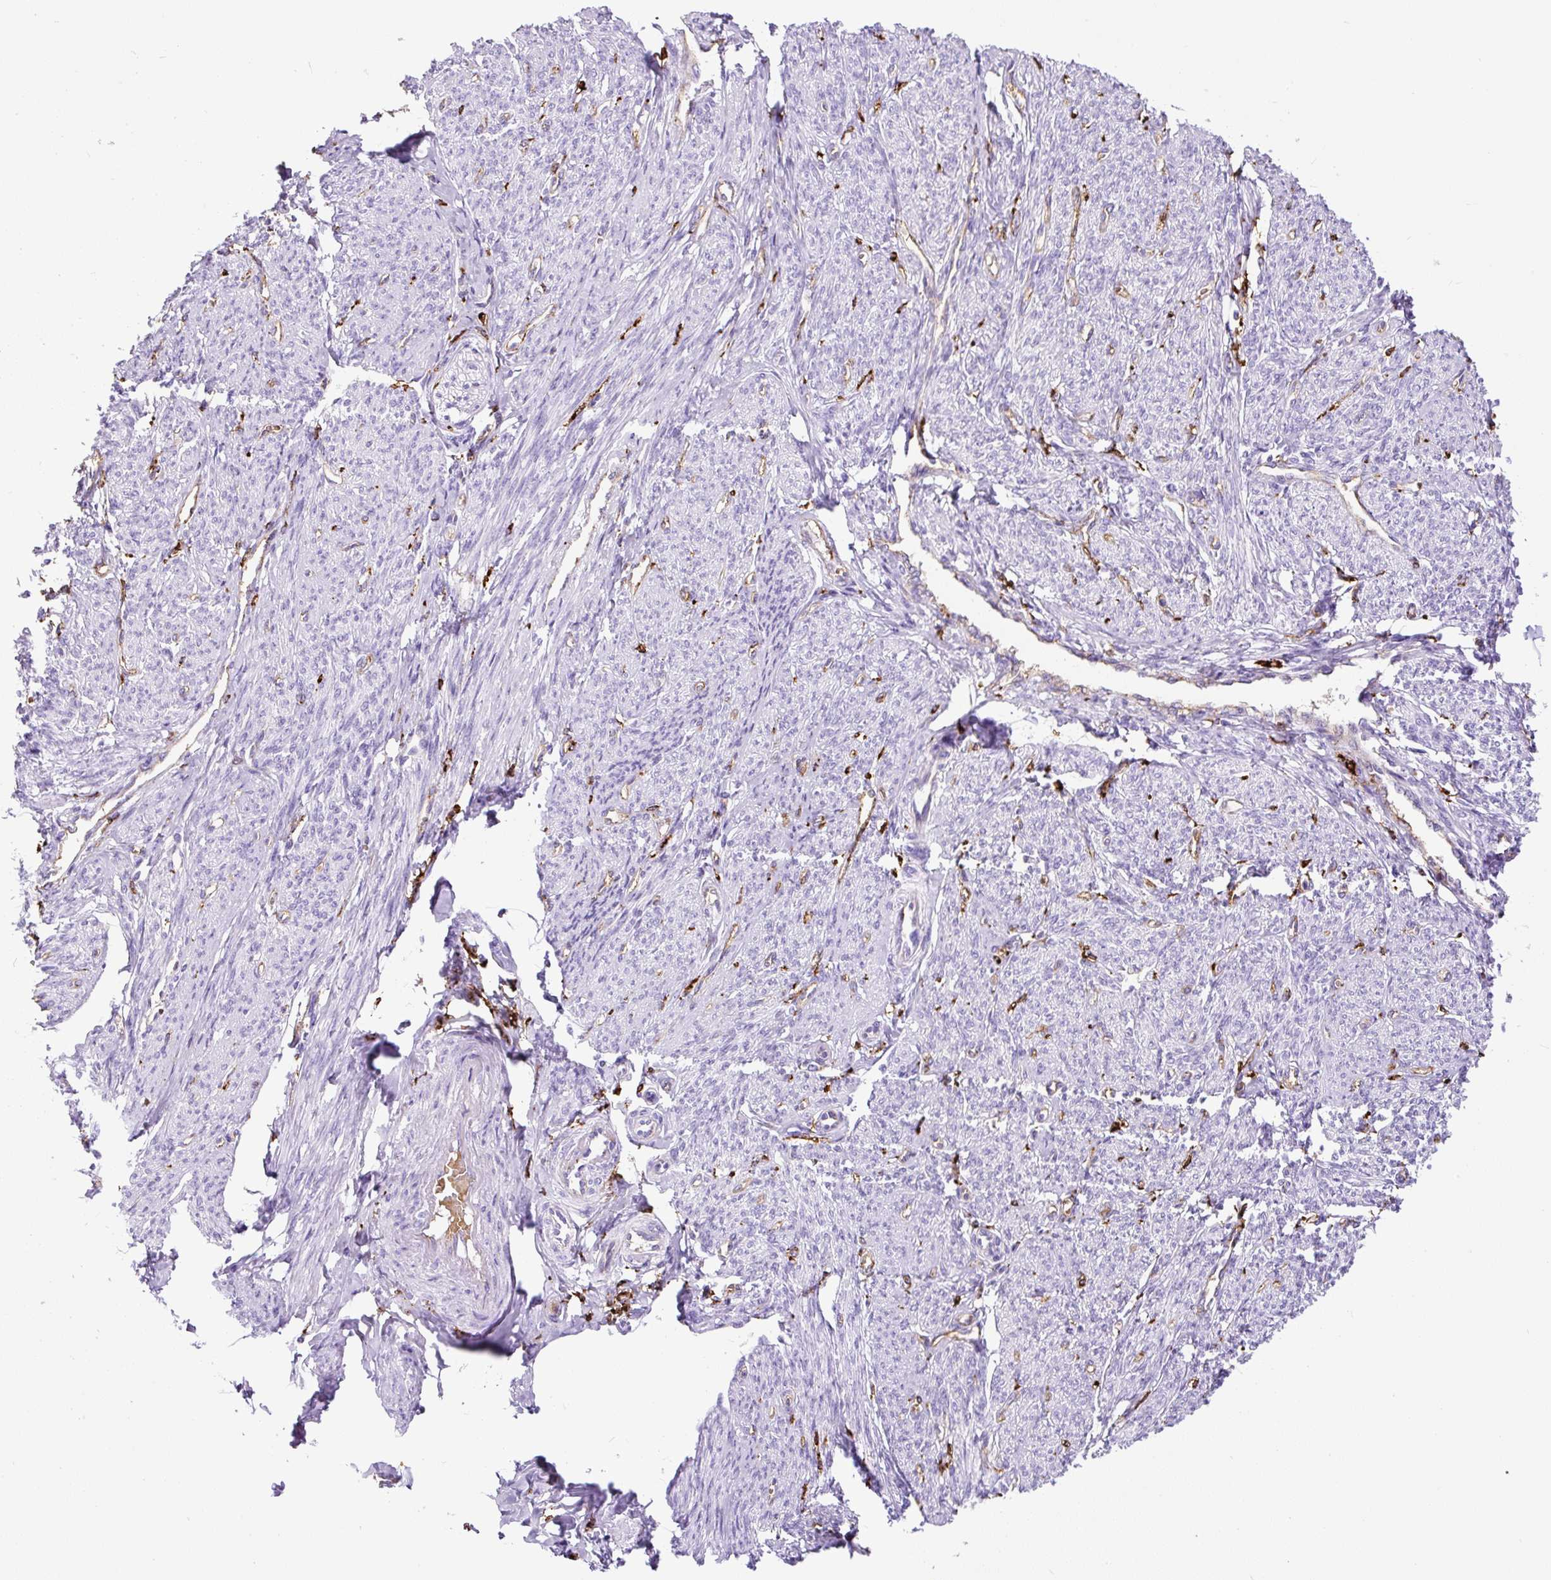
{"staining": {"intensity": "negative", "quantity": "none", "location": "none"}, "tissue": "smooth muscle", "cell_type": "Smooth muscle cells", "image_type": "normal", "snomed": [{"axis": "morphology", "description": "Normal tissue, NOS"}, {"axis": "topography", "description": "Smooth muscle"}], "caption": "This is an IHC micrograph of unremarkable smooth muscle. There is no expression in smooth muscle cells.", "gene": "HLA", "patient": {"sex": "female", "age": 65}}